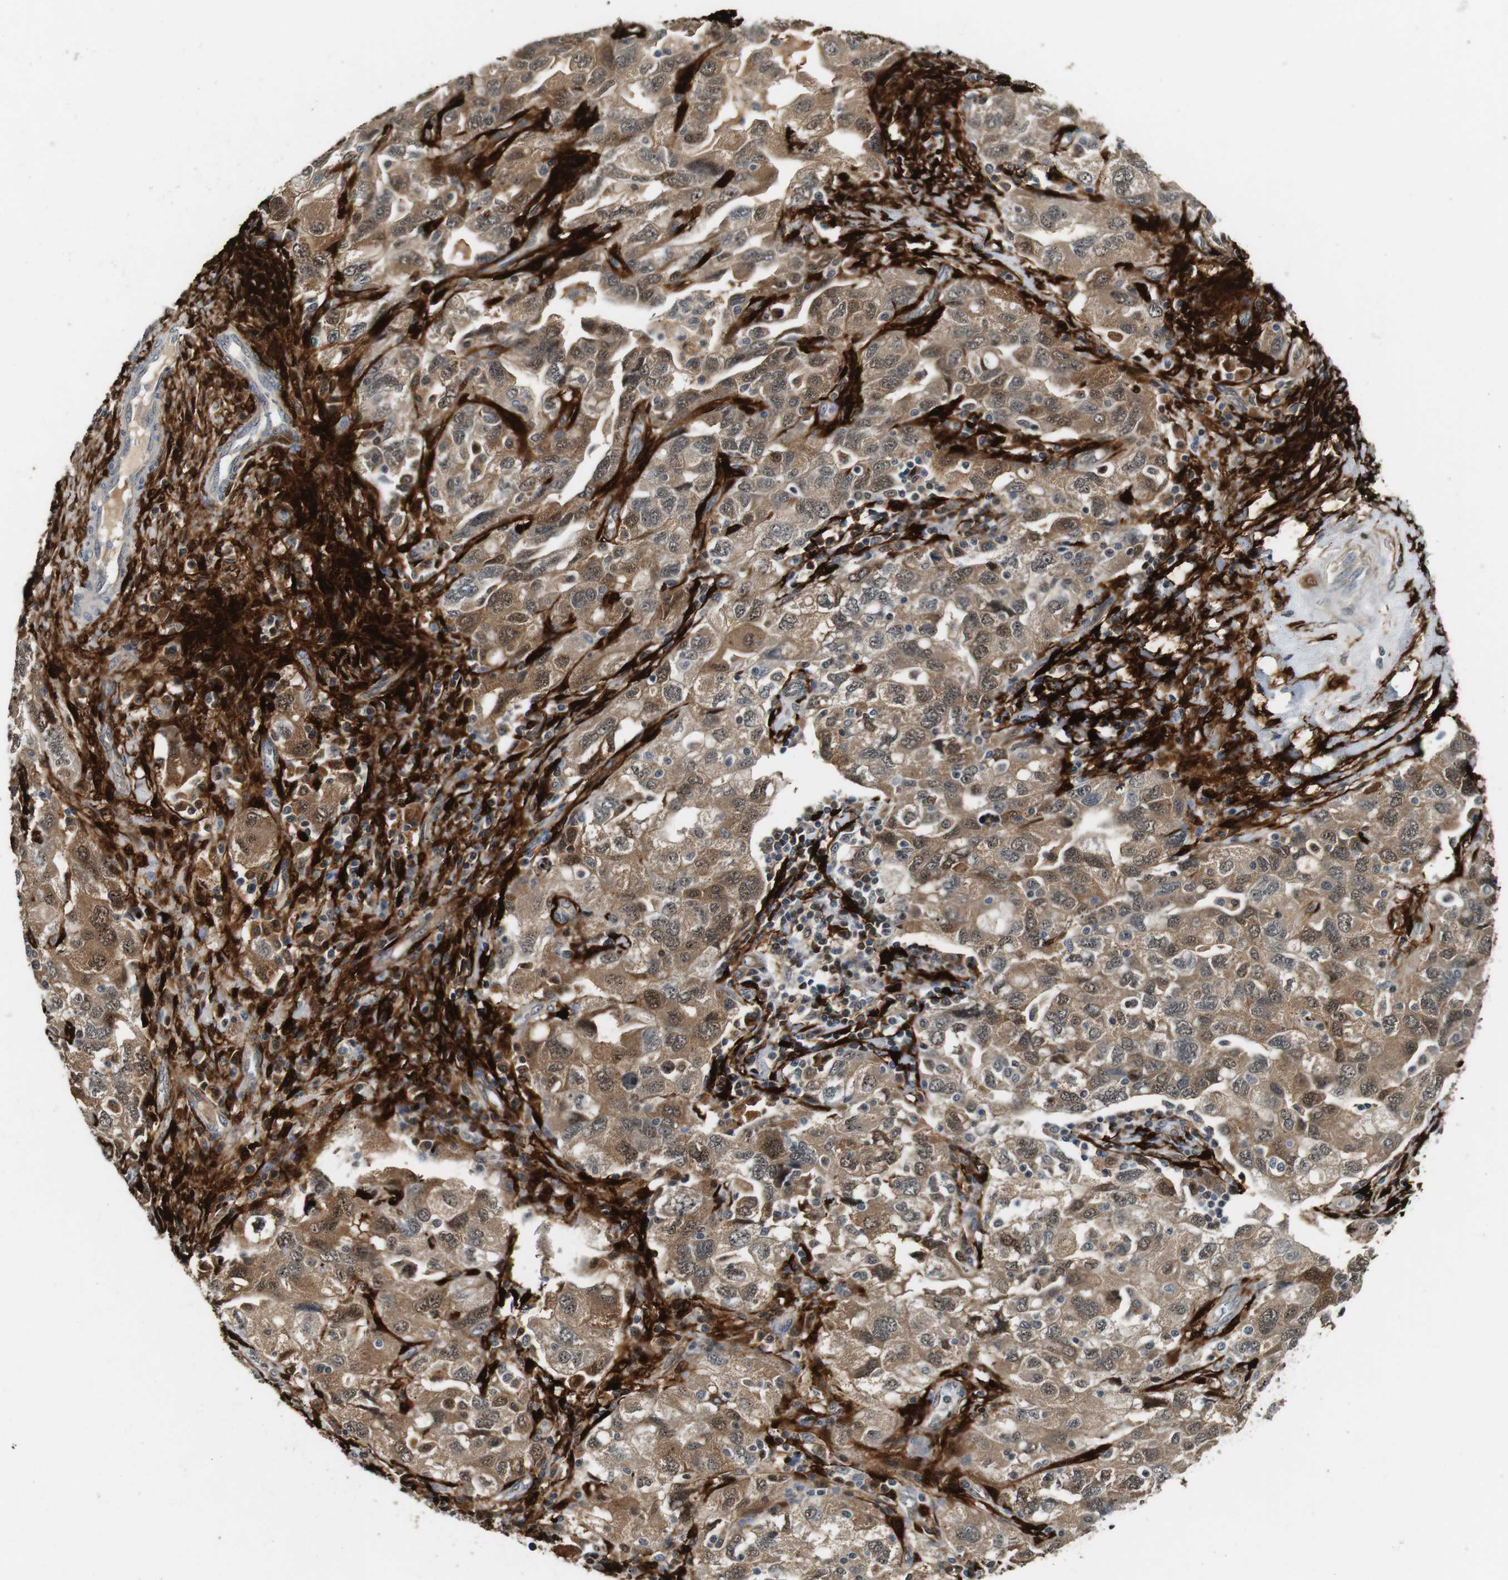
{"staining": {"intensity": "moderate", "quantity": ">75%", "location": "cytoplasmic/membranous,nuclear"}, "tissue": "ovarian cancer", "cell_type": "Tumor cells", "image_type": "cancer", "snomed": [{"axis": "morphology", "description": "Carcinoma, NOS"}, {"axis": "morphology", "description": "Cystadenocarcinoma, serous, NOS"}, {"axis": "topography", "description": "Ovary"}], "caption": "Protein expression analysis of human ovarian cancer reveals moderate cytoplasmic/membranous and nuclear positivity in about >75% of tumor cells.", "gene": "LXN", "patient": {"sex": "female", "age": 69}}